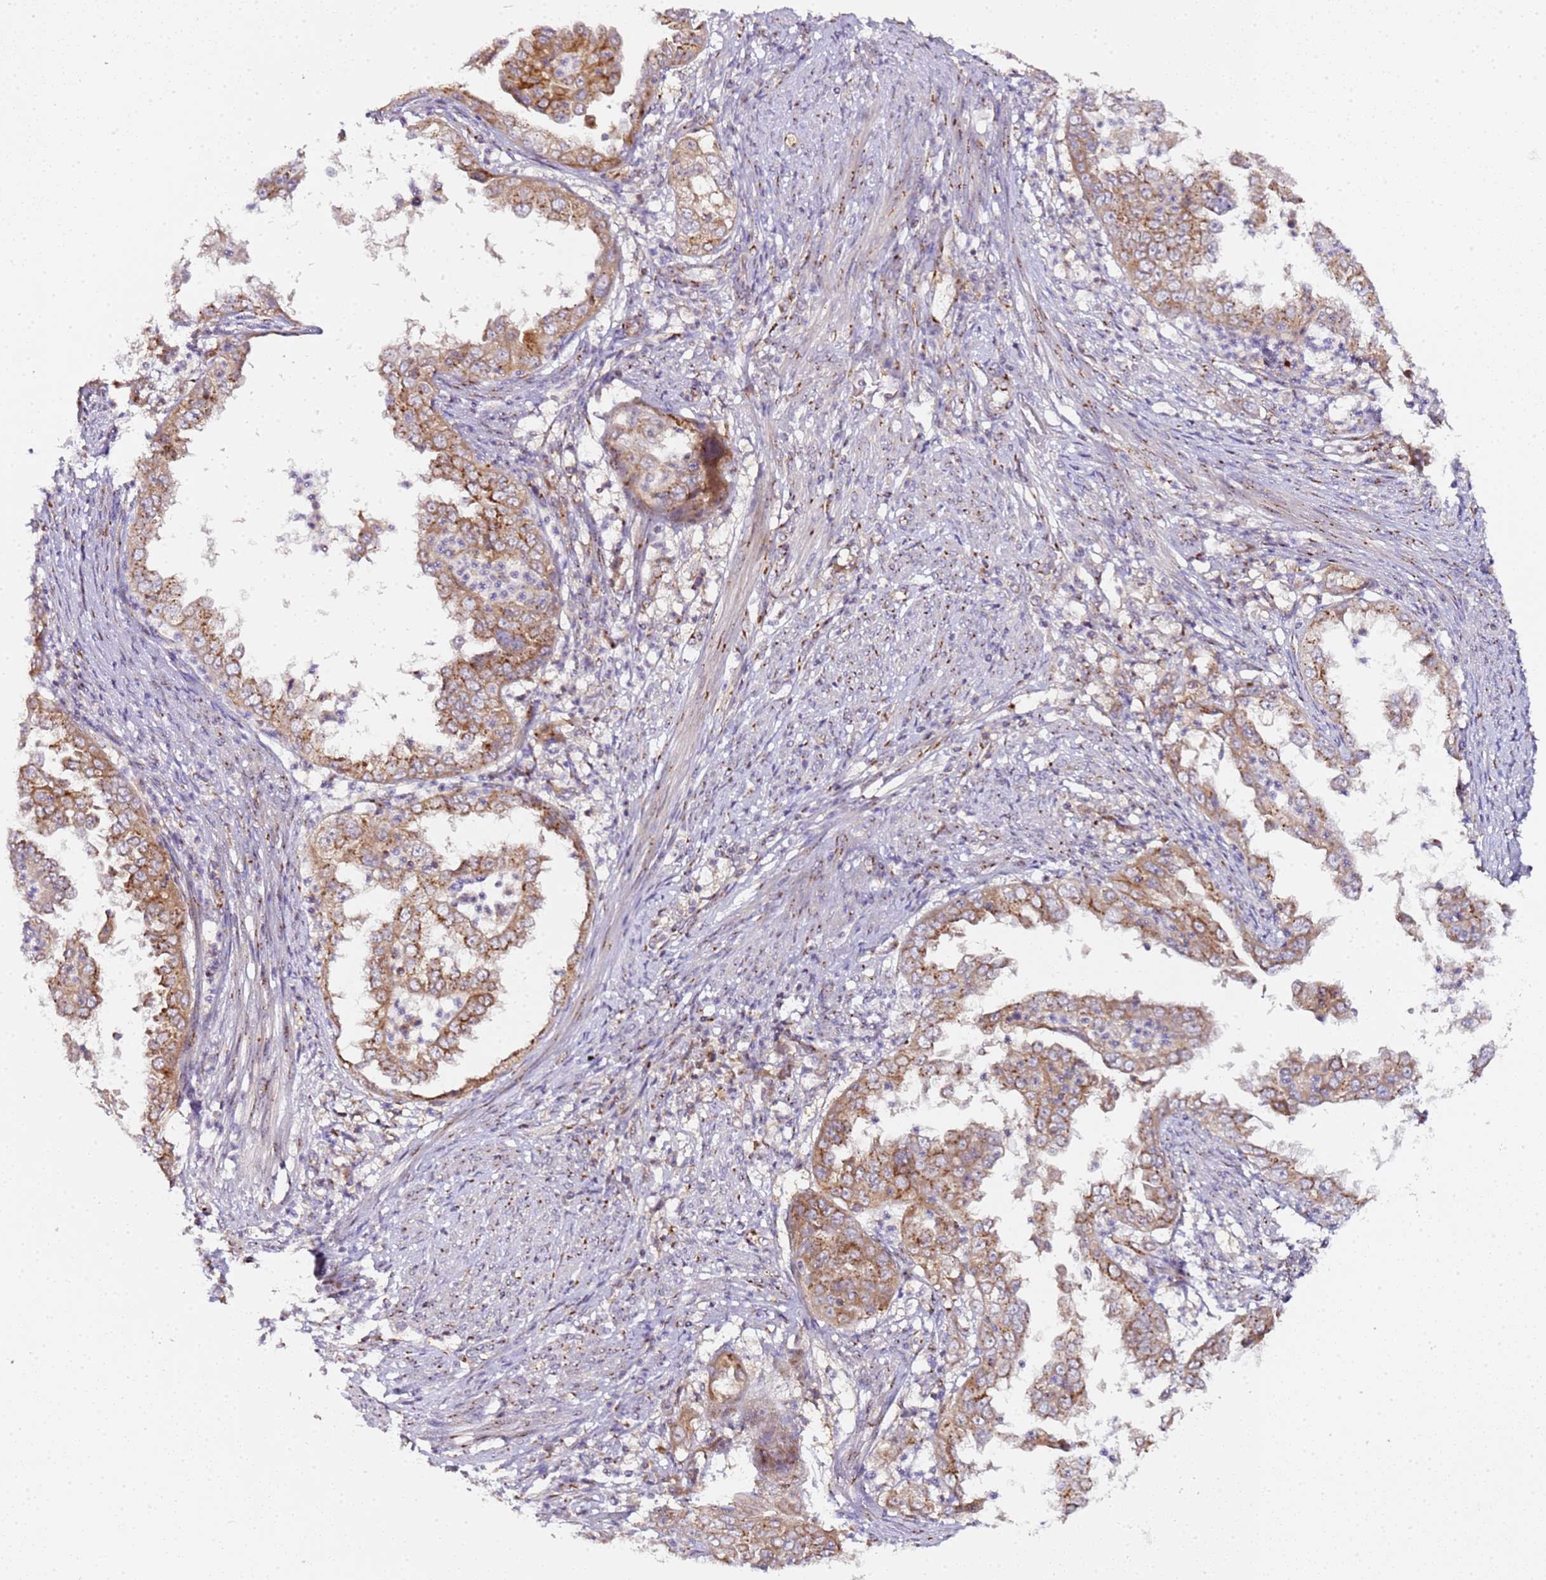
{"staining": {"intensity": "moderate", "quantity": ">75%", "location": "cytoplasmic/membranous"}, "tissue": "endometrial cancer", "cell_type": "Tumor cells", "image_type": "cancer", "snomed": [{"axis": "morphology", "description": "Adenocarcinoma, NOS"}, {"axis": "topography", "description": "Endometrium"}], "caption": "Immunohistochemical staining of human endometrial adenocarcinoma exhibits medium levels of moderate cytoplasmic/membranous positivity in approximately >75% of tumor cells.", "gene": "MRPL49", "patient": {"sex": "female", "age": 85}}